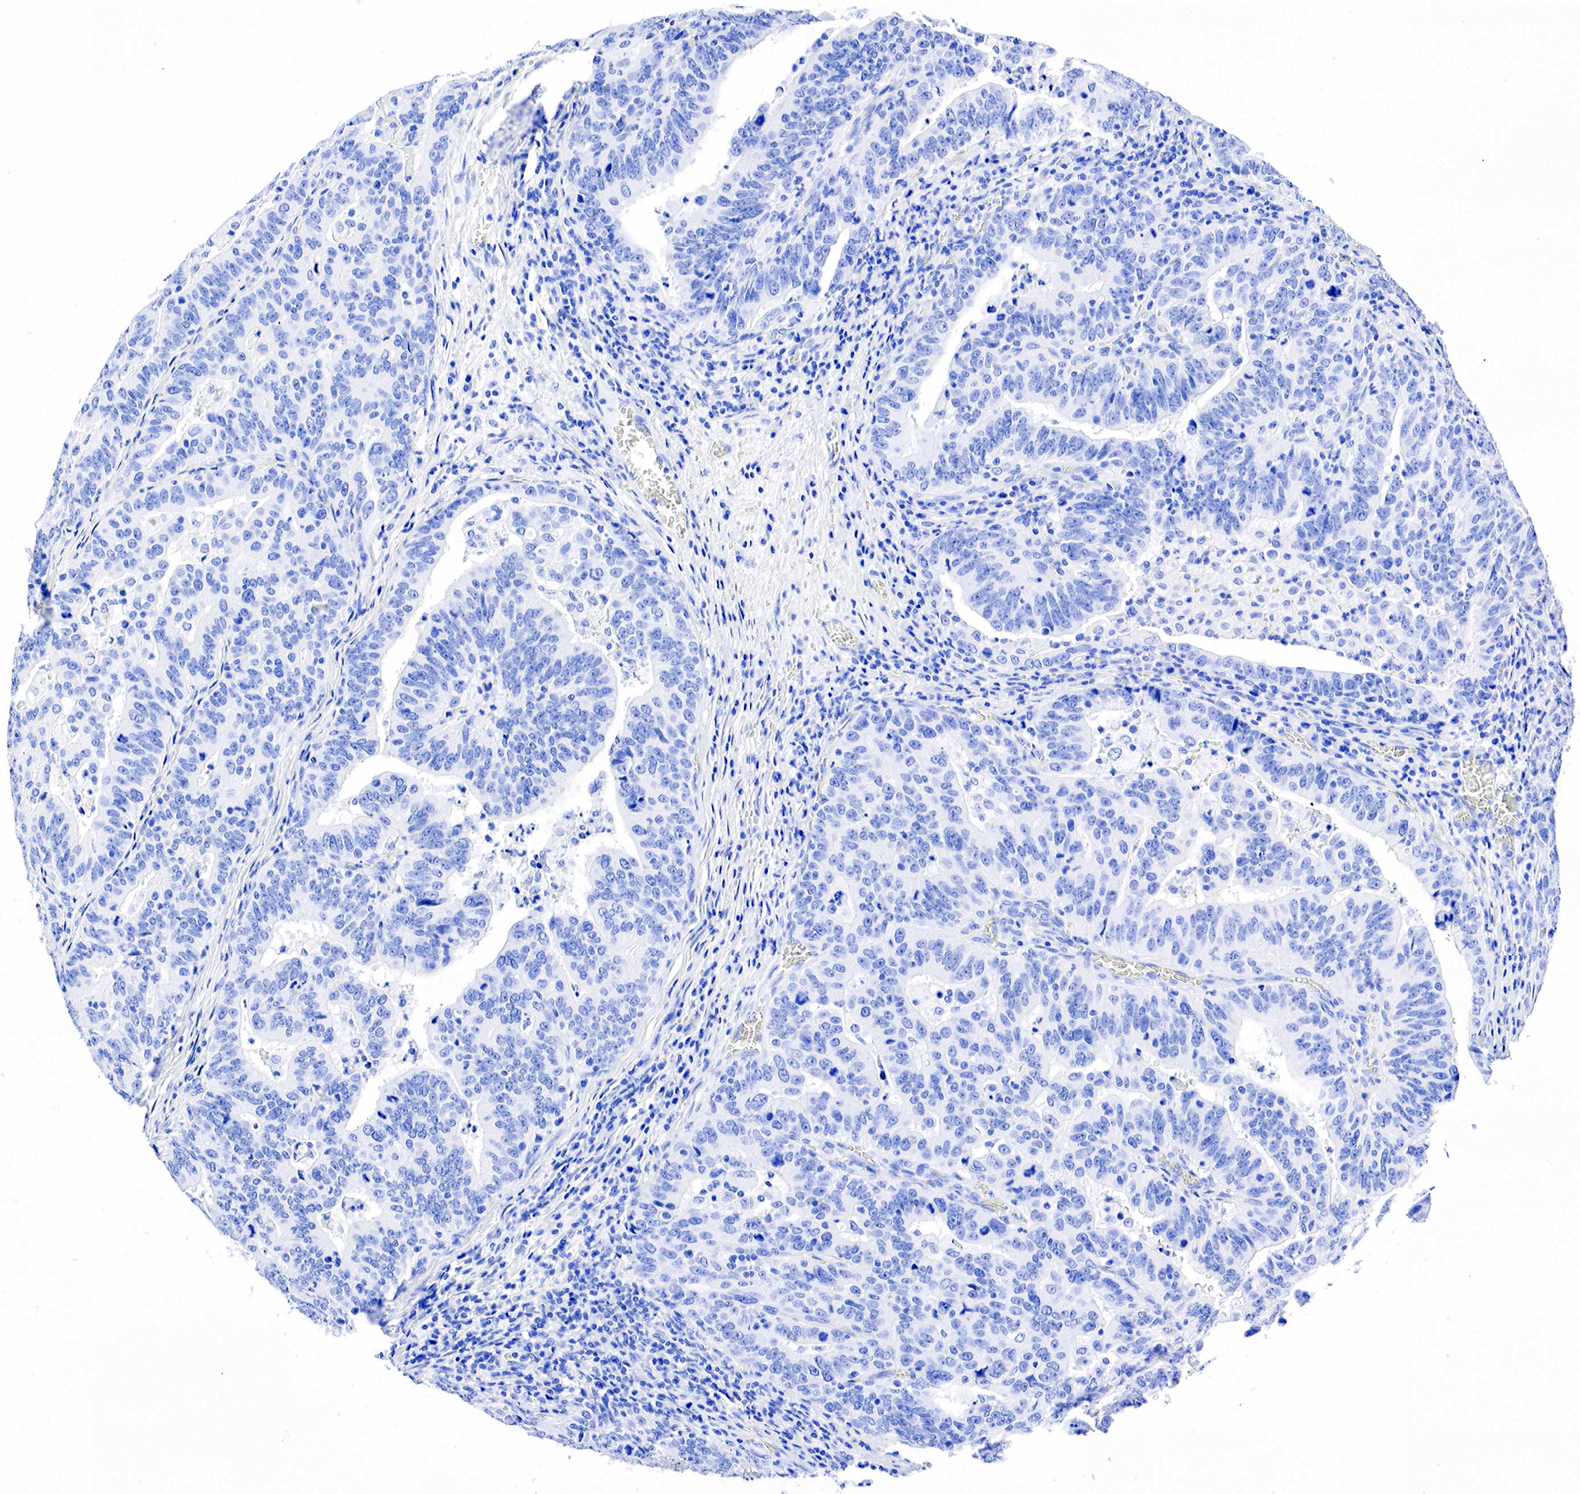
{"staining": {"intensity": "negative", "quantity": "none", "location": "none"}, "tissue": "stomach cancer", "cell_type": "Tumor cells", "image_type": "cancer", "snomed": [{"axis": "morphology", "description": "Adenocarcinoma, NOS"}, {"axis": "topography", "description": "Stomach, upper"}], "caption": "Tumor cells show no significant staining in stomach cancer (adenocarcinoma).", "gene": "CHGA", "patient": {"sex": "female", "age": 50}}